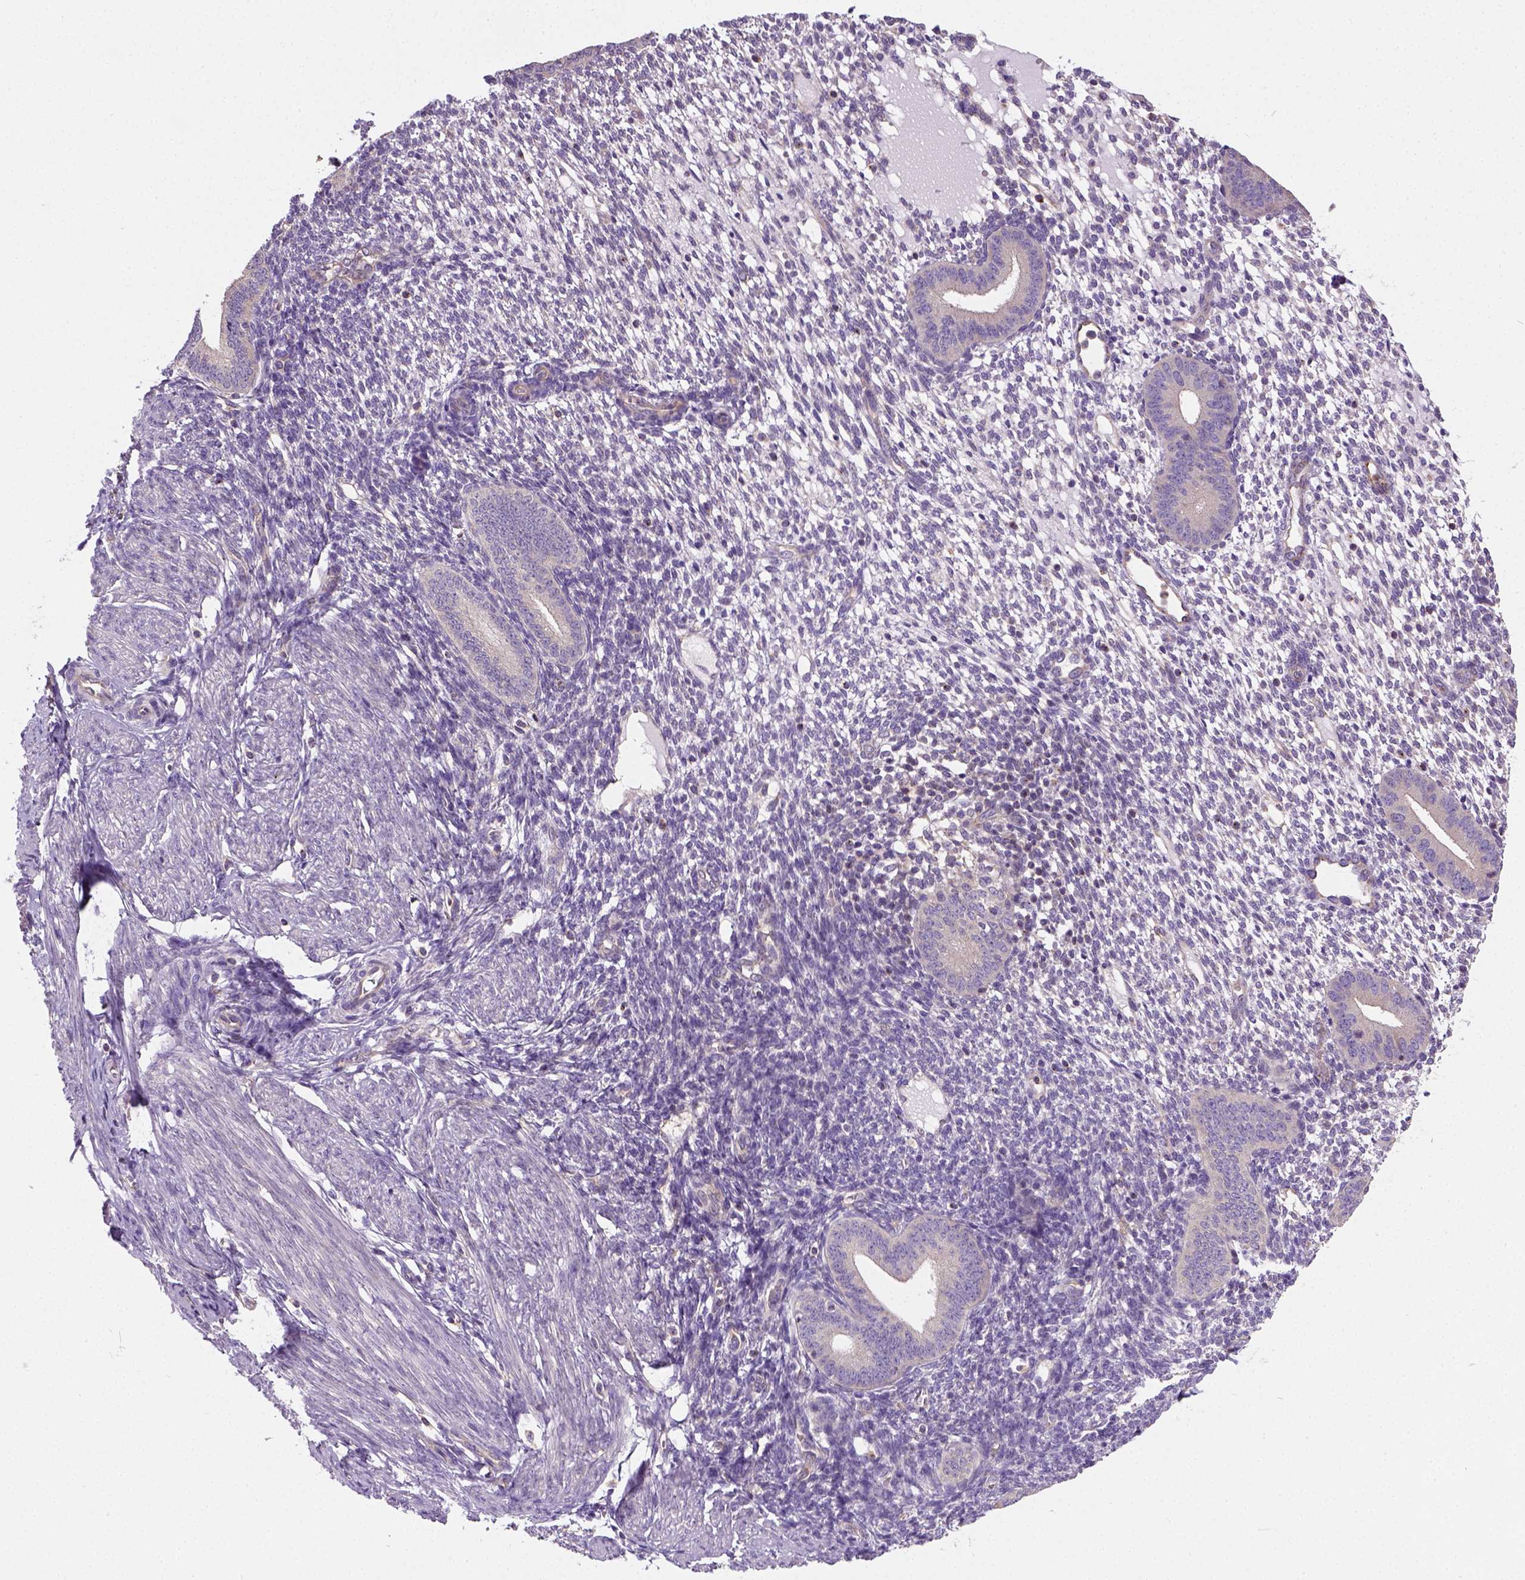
{"staining": {"intensity": "weak", "quantity": "<25%", "location": "cytoplasmic/membranous"}, "tissue": "endometrium", "cell_type": "Cells in endometrial stroma", "image_type": "normal", "snomed": [{"axis": "morphology", "description": "Normal tissue, NOS"}, {"axis": "topography", "description": "Endometrium"}], "caption": "A histopathology image of endometrium stained for a protein displays no brown staining in cells in endometrial stroma. (Brightfield microscopy of DAB immunohistochemistry at high magnification).", "gene": "CRACR2A", "patient": {"sex": "female", "age": 40}}